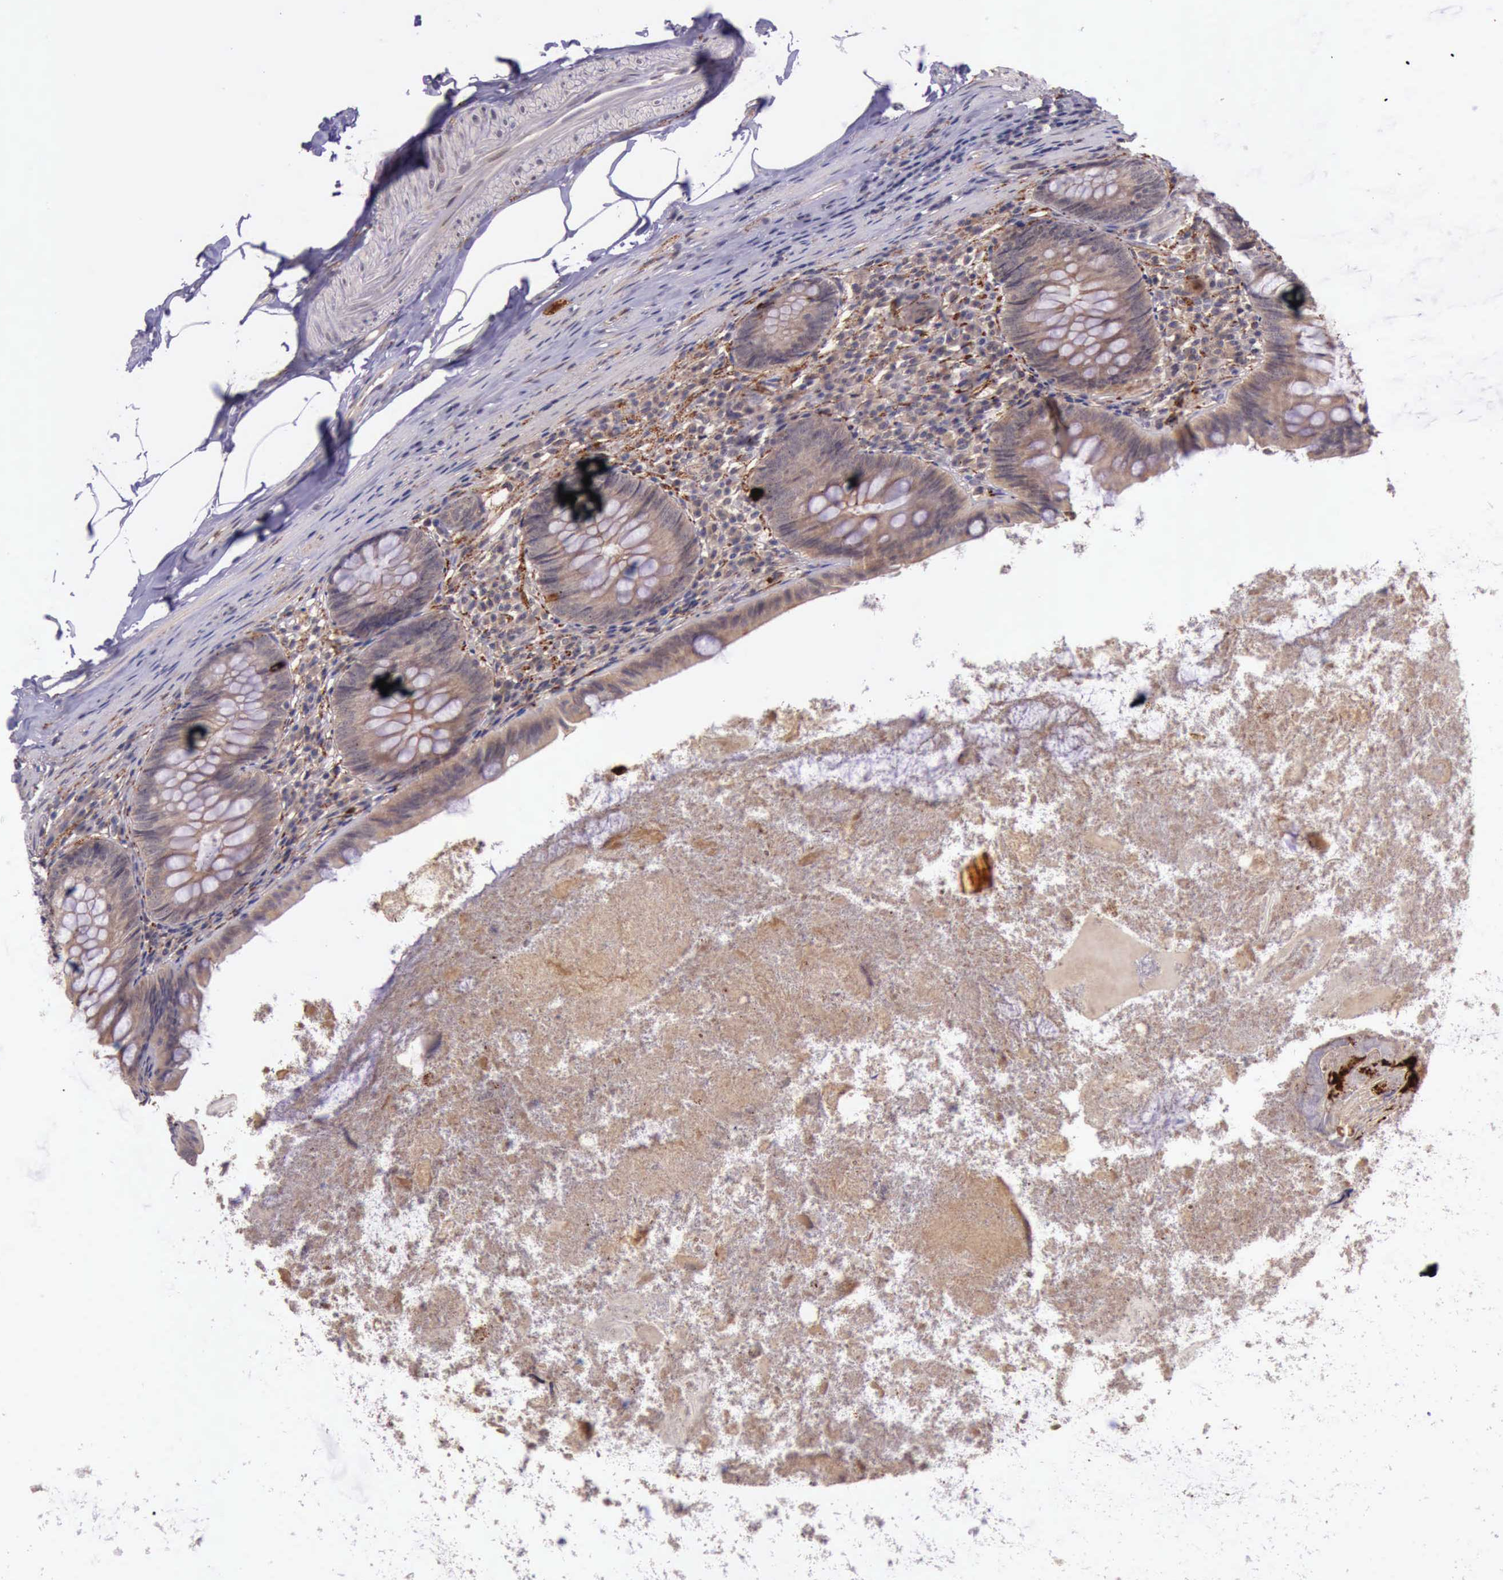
{"staining": {"intensity": "weak", "quantity": ">75%", "location": "cytoplasmic/membranous"}, "tissue": "appendix", "cell_type": "Glandular cells", "image_type": "normal", "snomed": [{"axis": "morphology", "description": "Normal tissue, NOS"}, {"axis": "topography", "description": "Appendix"}], "caption": "Immunohistochemical staining of benign appendix shows >75% levels of weak cytoplasmic/membranous protein positivity in about >75% of glandular cells.", "gene": "PRICKLE3", "patient": {"sex": "female", "age": 82}}